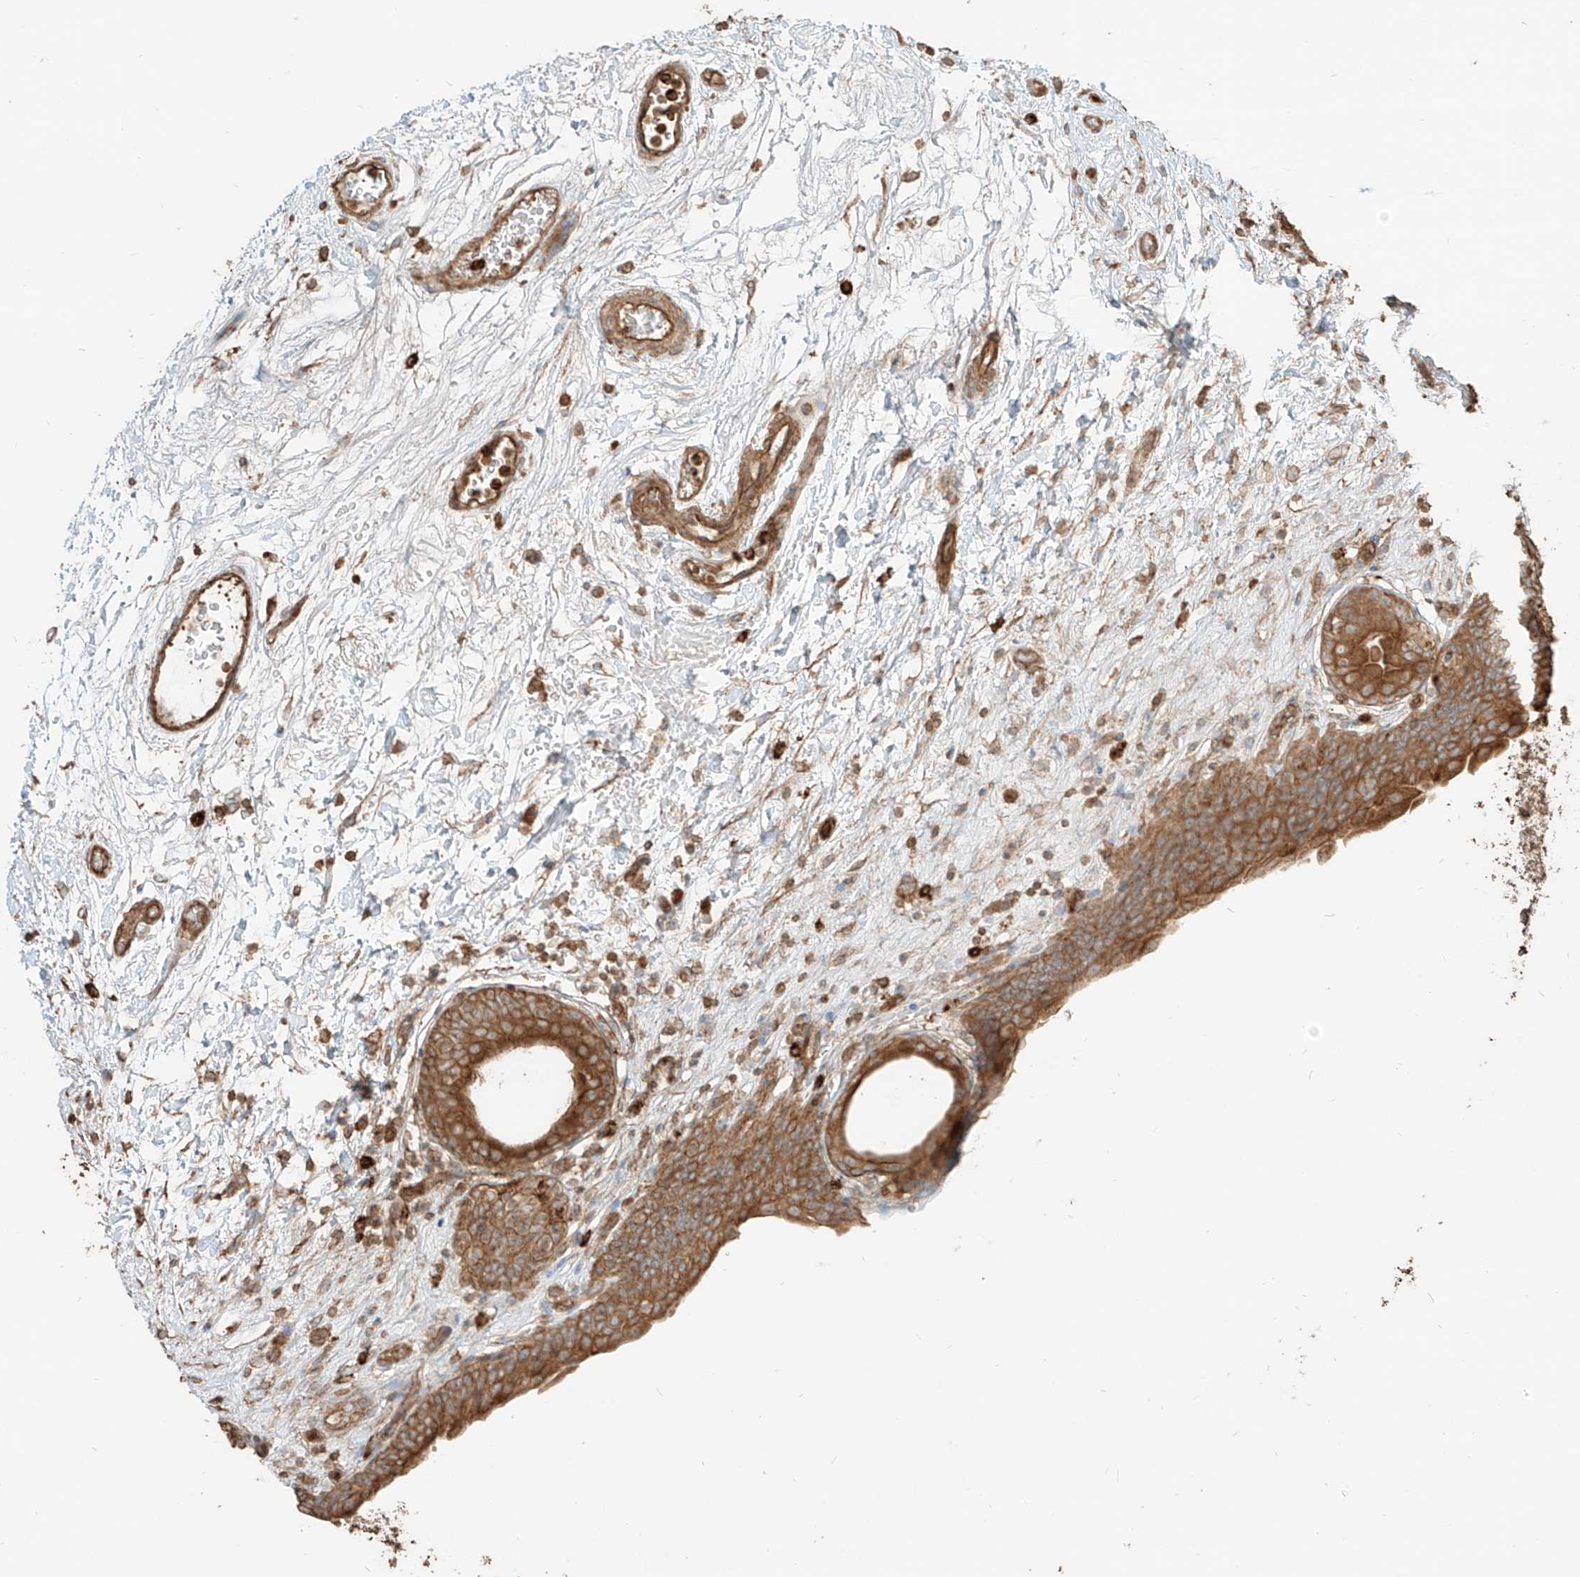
{"staining": {"intensity": "moderate", "quantity": ">75%", "location": "cytoplasmic/membranous"}, "tissue": "urinary bladder", "cell_type": "Urothelial cells", "image_type": "normal", "snomed": [{"axis": "morphology", "description": "Normal tissue, NOS"}, {"axis": "topography", "description": "Urinary bladder"}], "caption": "Immunohistochemical staining of normal human urinary bladder demonstrates medium levels of moderate cytoplasmic/membranous staining in approximately >75% of urothelial cells.", "gene": "CCDC115", "patient": {"sex": "male", "age": 83}}